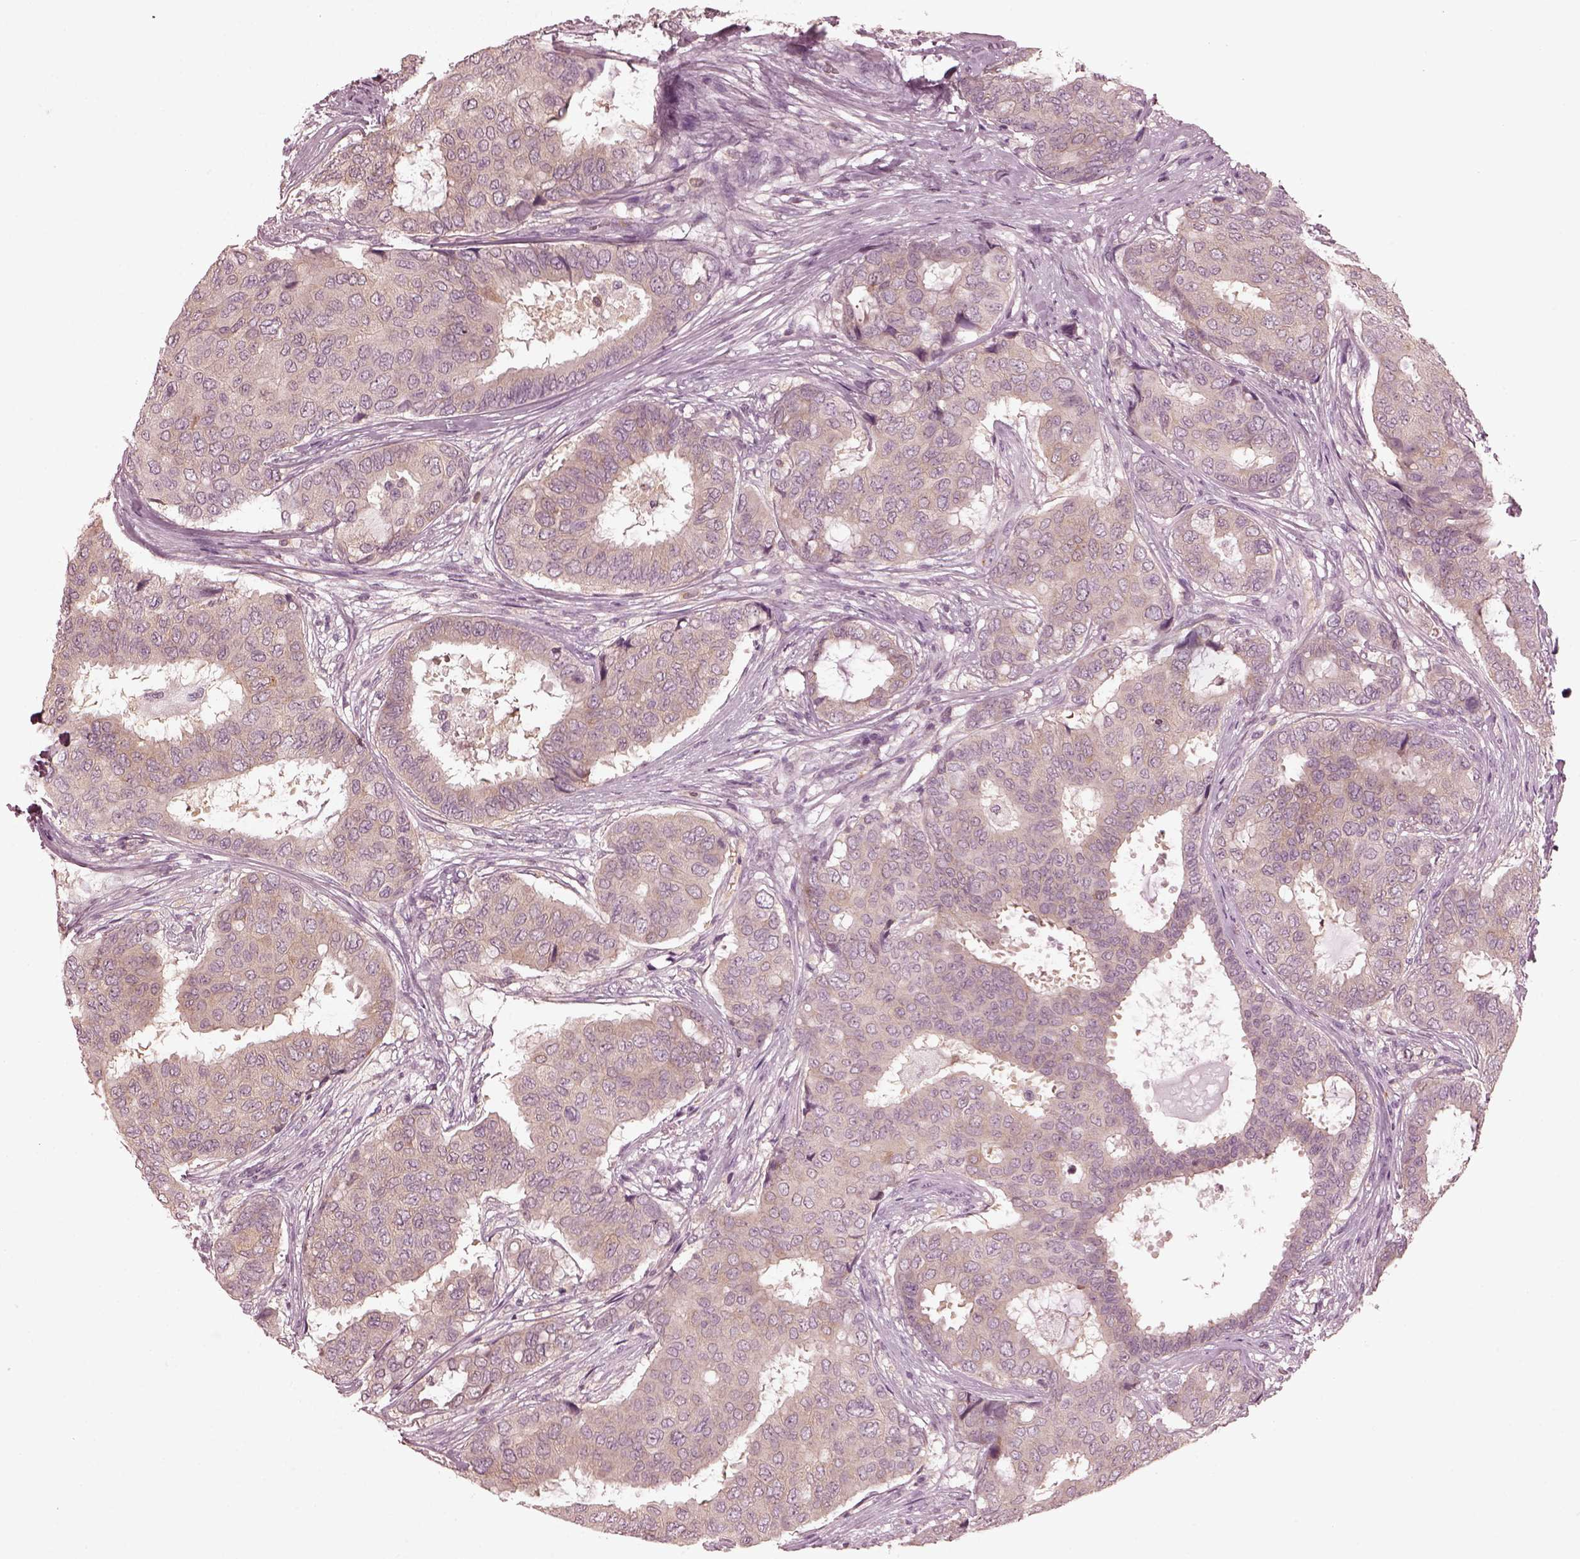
{"staining": {"intensity": "weak", "quantity": ">75%", "location": "cytoplasmic/membranous"}, "tissue": "breast cancer", "cell_type": "Tumor cells", "image_type": "cancer", "snomed": [{"axis": "morphology", "description": "Duct carcinoma"}, {"axis": "topography", "description": "Breast"}], "caption": "Immunohistochemistry (IHC) (DAB (3,3'-diaminobenzidine)) staining of human intraductal carcinoma (breast) exhibits weak cytoplasmic/membranous protein staining in approximately >75% of tumor cells.", "gene": "PSTPIP2", "patient": {"sex": "female", "age": 75}}